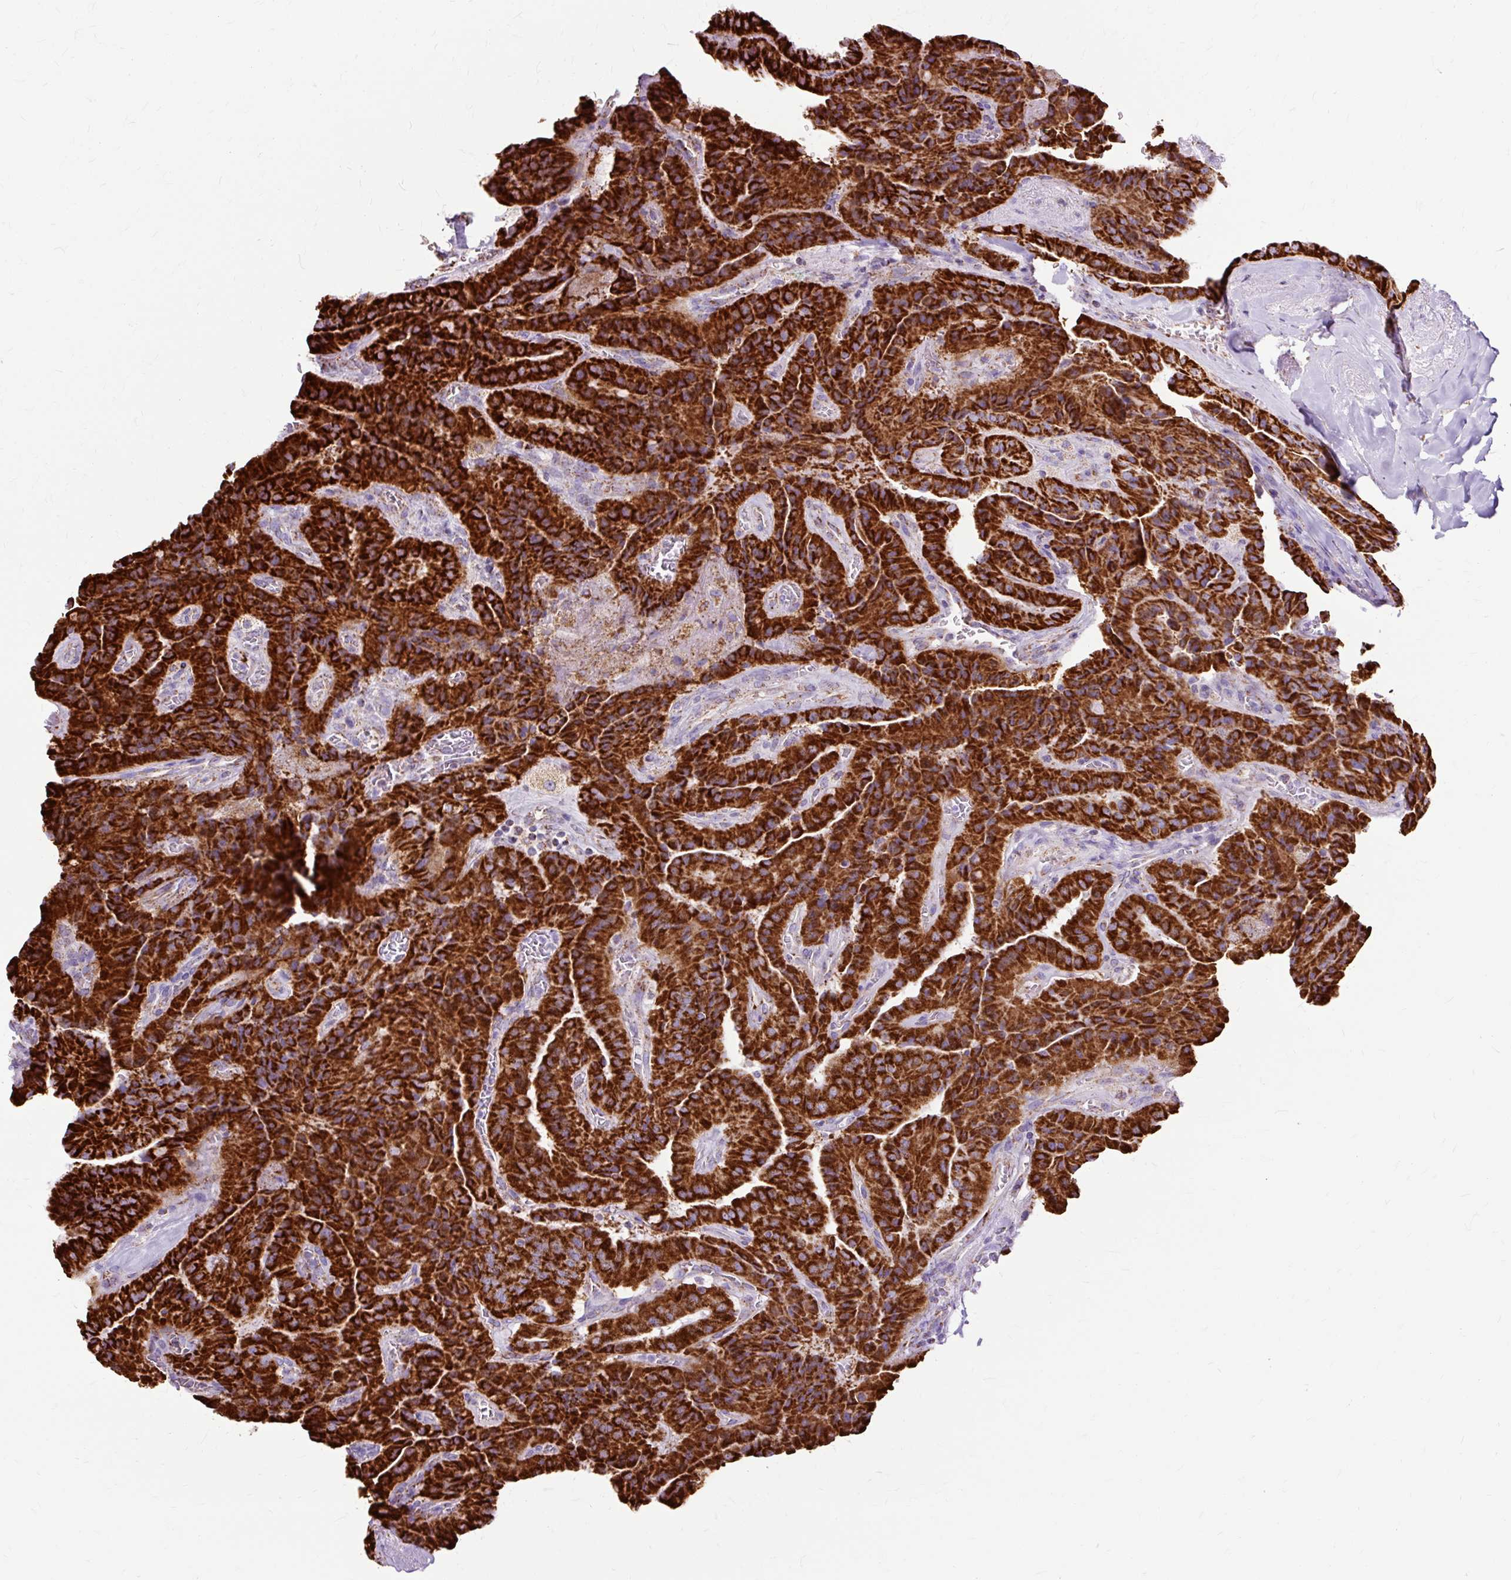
{"staining": {"intensity": "strong", "quantity": ">75%", "location": "cytoplasmic/membranous"}, "tissue": "thyroid cancer", "cell_type": "Tumor cells", "image_type": "cancer", "snomed": [{"axis": "morphology", "description": "Normal tissue, NOS"}, {"axis": "morphology", "description": "Papillary adenocarcinoma, NOS"}, {"axis": "topography", "description": "Thyroid gland"}], "caption": "There is high levels of strong cytoplasmic/membranous expression in tumor cells of thyroid cancer, as demonstrated by immunohistochemical staining (brown color).", "gene": "DLAT", "patient": {"sex": "female", "age": 59}}